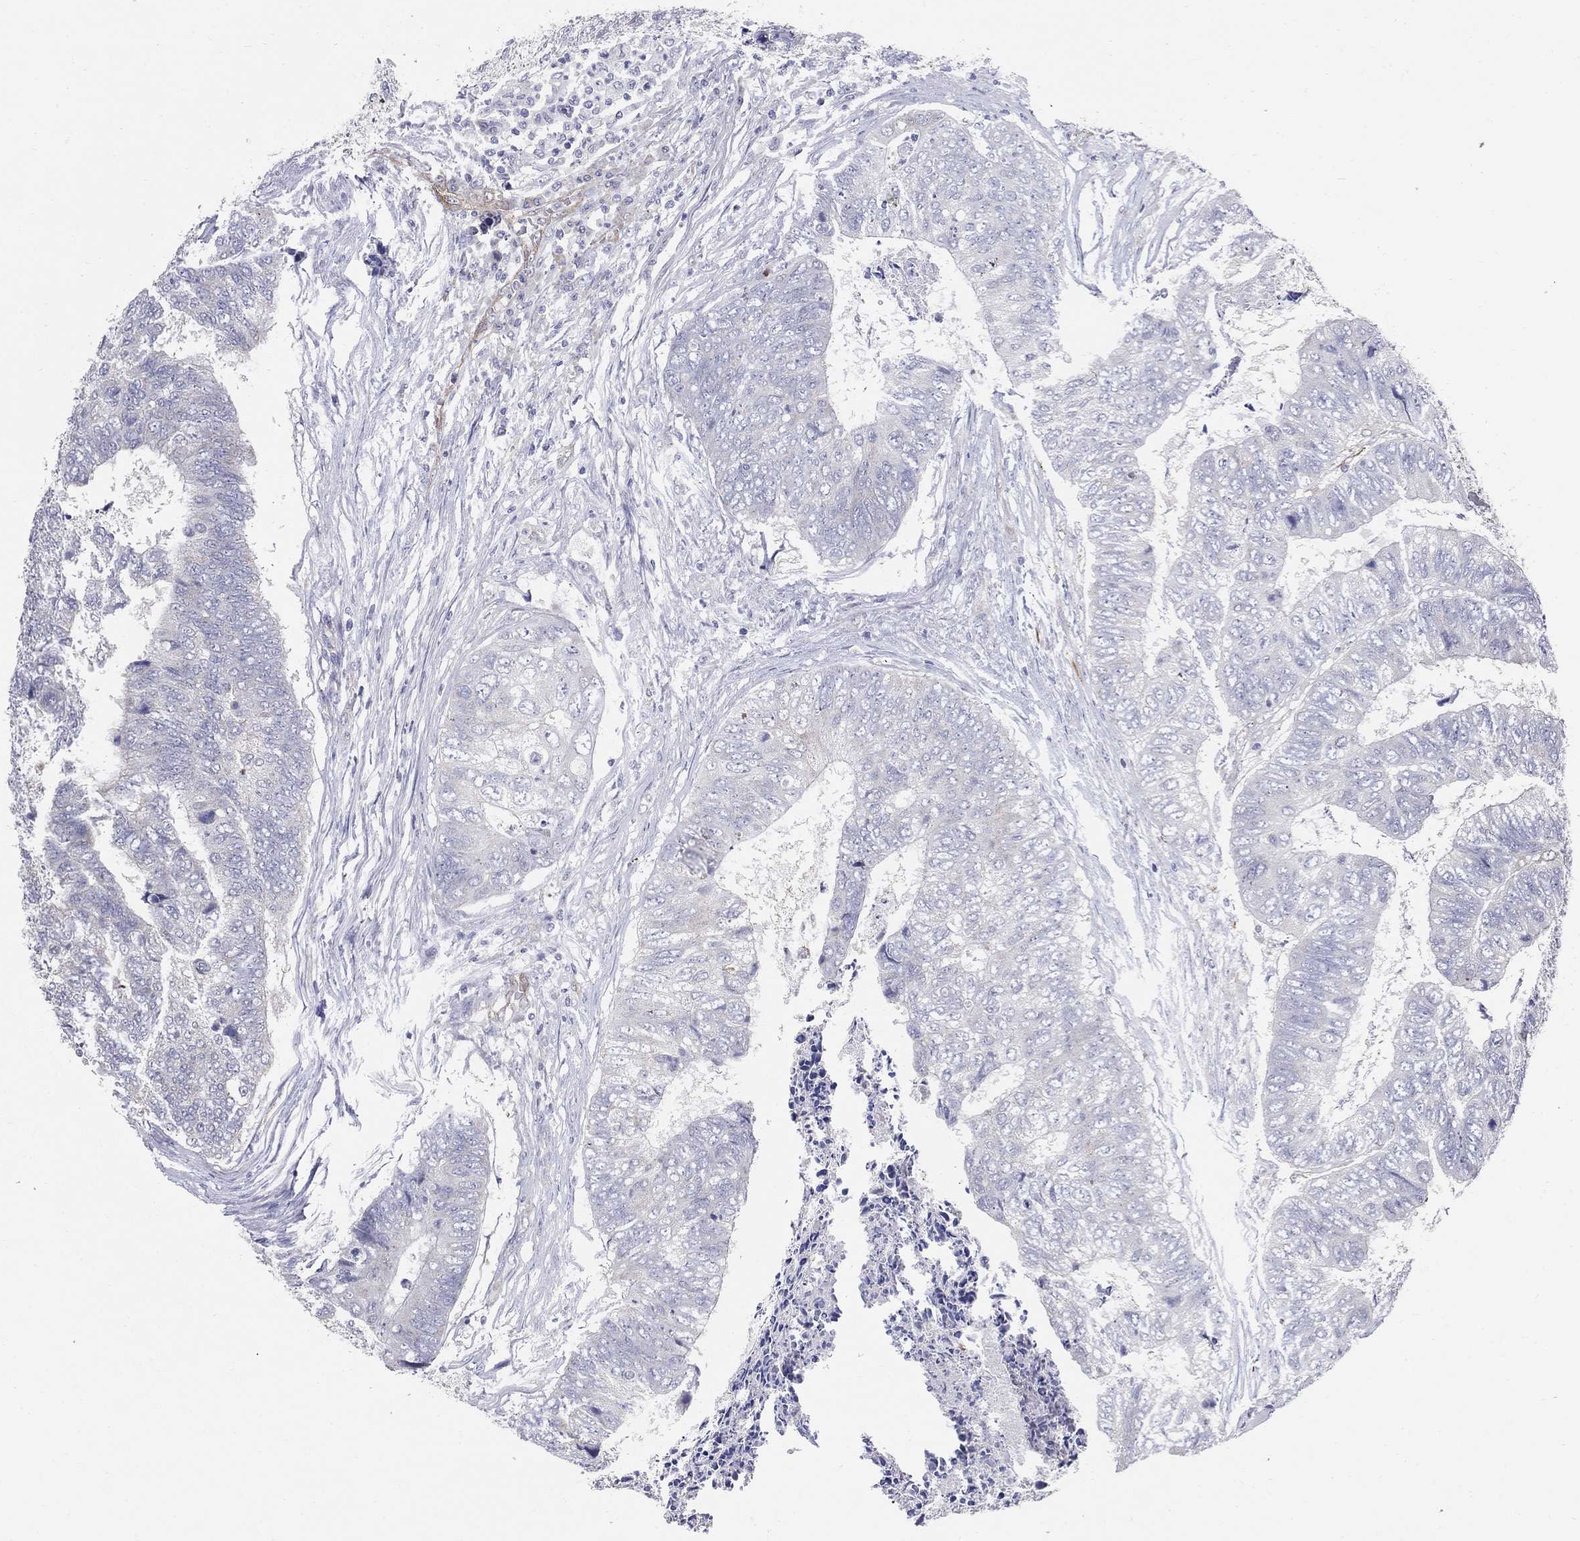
{"staining": {"intensity": "negative", "quantity": "none", "location": "none"}, "tissue": "colorectal cancer", "cell_type": "Tumor cells", "image_type": "cancer", "snomed": [{"axis": "morphology", "description": "Adenocarcinoma, NOS"}, {"axis": "topography", "description": "Colon"}], "caption": "Human colorectal cancer stained for a protein using immunohistochemistry demonstrates no staining in tumor cells.", "gene": "EMP2", "patient": {"sex": "female", "age": 67}}